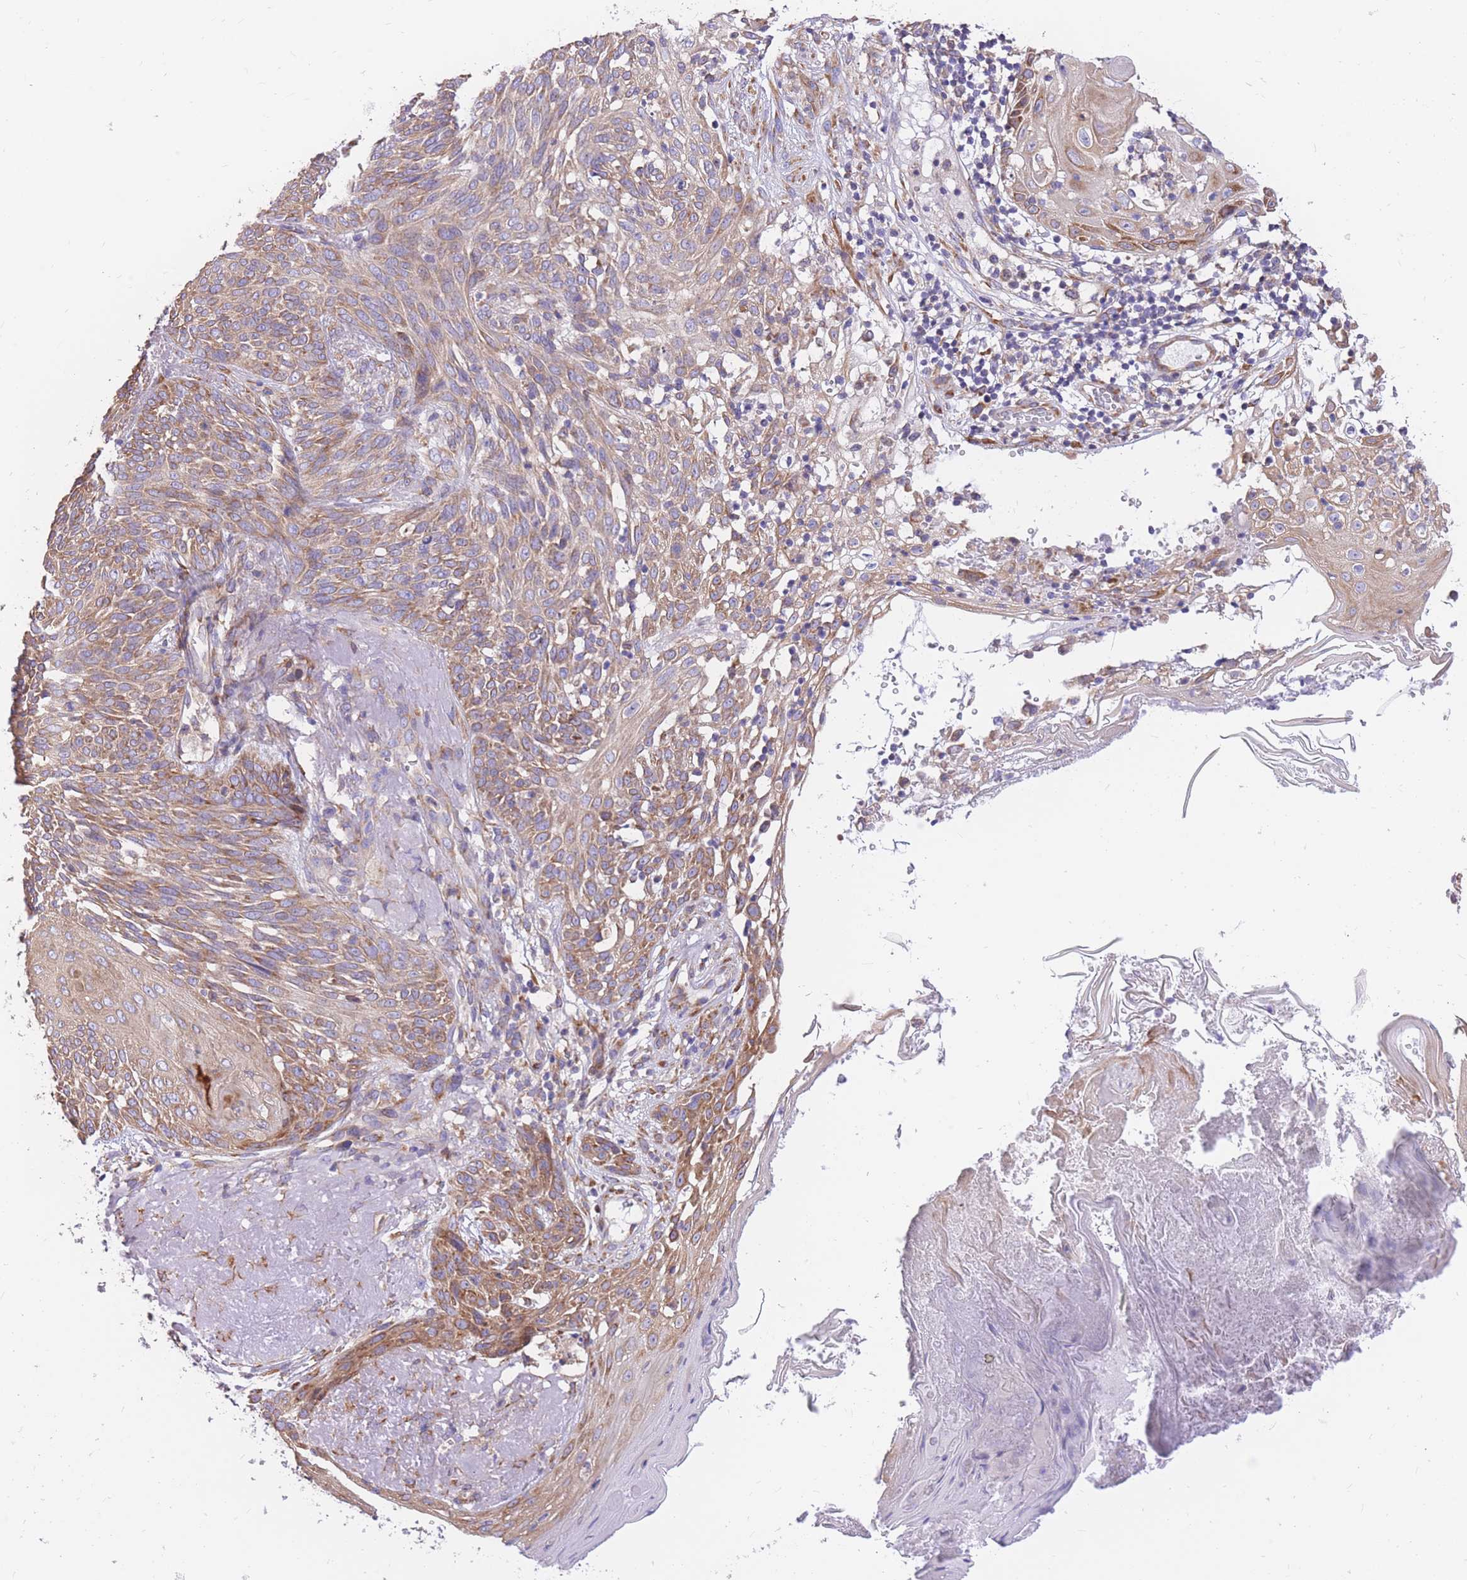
{"staining": {"intensity": "weak", "quantity": ">75%", "location": "cytoplasmic/membranous"}, "tissue": "skin cancer", "cell_type": "Tumor cells", "image_type": "cancer", "snomed": [{"axis": "morphology", "description": "Basal cell carcinoma"}, {"axis": "topography", "description": "Skin"}], "caption": "Protein analysis of basal cell carcinoma (skin) tissue demonstrates weak cytoplasmic/membranous positivity in about >75% of tumor cells. The staining was performed using DAB (3,3'-diaminobenzidine), with brown indicating positive protein expression. Nuclei are stained blue with hematoxylin.", "gene": "GBP7", "patient": {"sex": "female", "age": 86}}